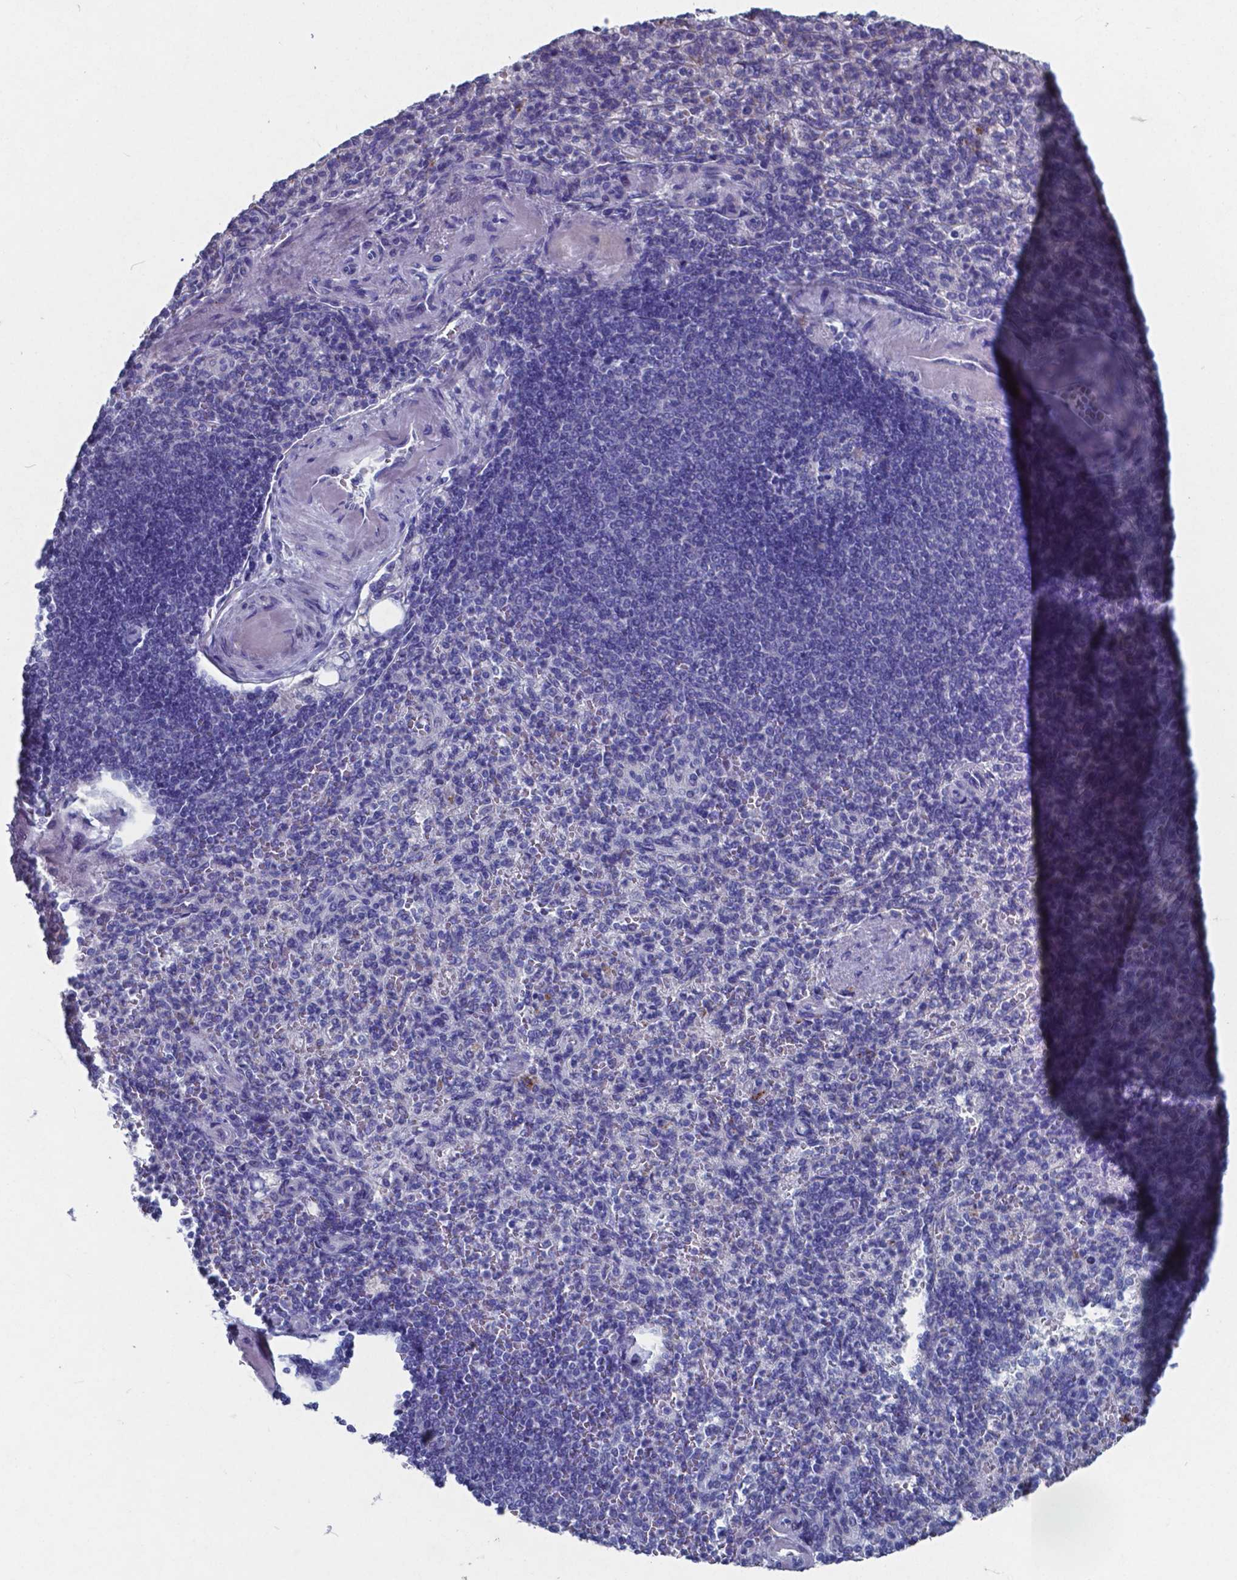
{"staining": {"intensity": "negative", "quantity": "none", "location": "none"}, "tissue": "spleen", "cell_type": "Cells in red pulp", "image_type": "normal", "snomed": [{"axis": "morphology", "description": "Normal tissue, NOS"}, {"axis": "topography", "description": "Spleen"}], "caption": "A high-resolution micrograph shows immunohistochemistry (IHC) staining of benign spleen, which reveals no significant expression in cells in red pulp. Brightfield microscopy of immunohistochemistry (IHC) stained with DAB (3,3'-diaminobenzidine) (brown) and hematoxylin (blue), captured at high magnification.", "gene": "TTR", "patient": {"sex": "female", "age": 74}}